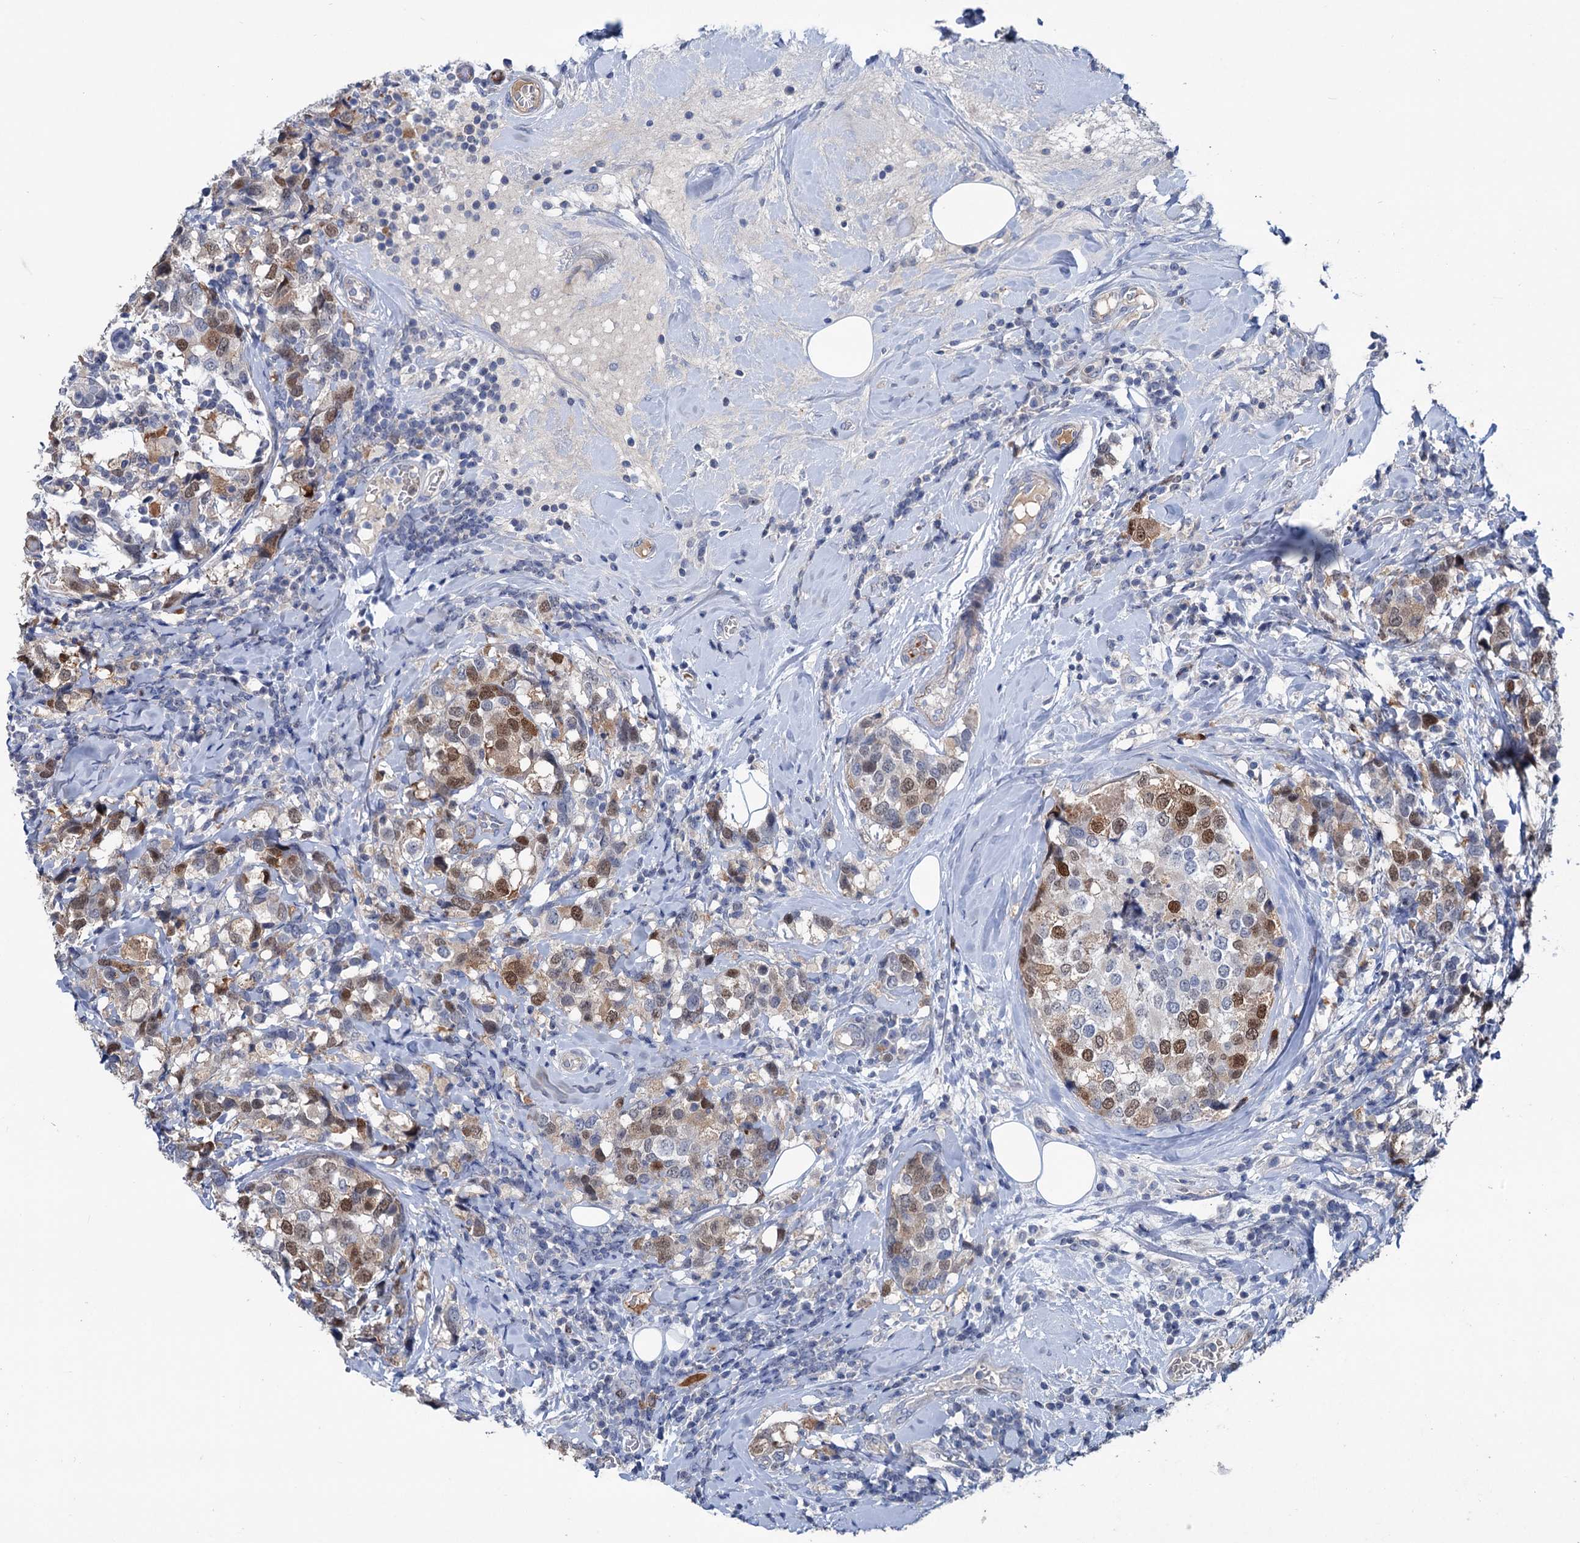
{"staining": {"intensity": "moderate", "quantity": "25%-75%", "location": "nuclear"}, "tissue": "breast cancer", "cell_type": "Tumor cells", "image_type": "cancer", "snomed": [{"axis": "morphology", "description": "Lobular carcinoma"}, {"axis": "topography", "description": "Breast"}], "caption": "Protein expression analysis of human breast cancer reveals moderate nuclear staining in about 25%-75% of tumor cells.", "gene": "FAM111B", "patient": {"sex": "female", "age": 59}}